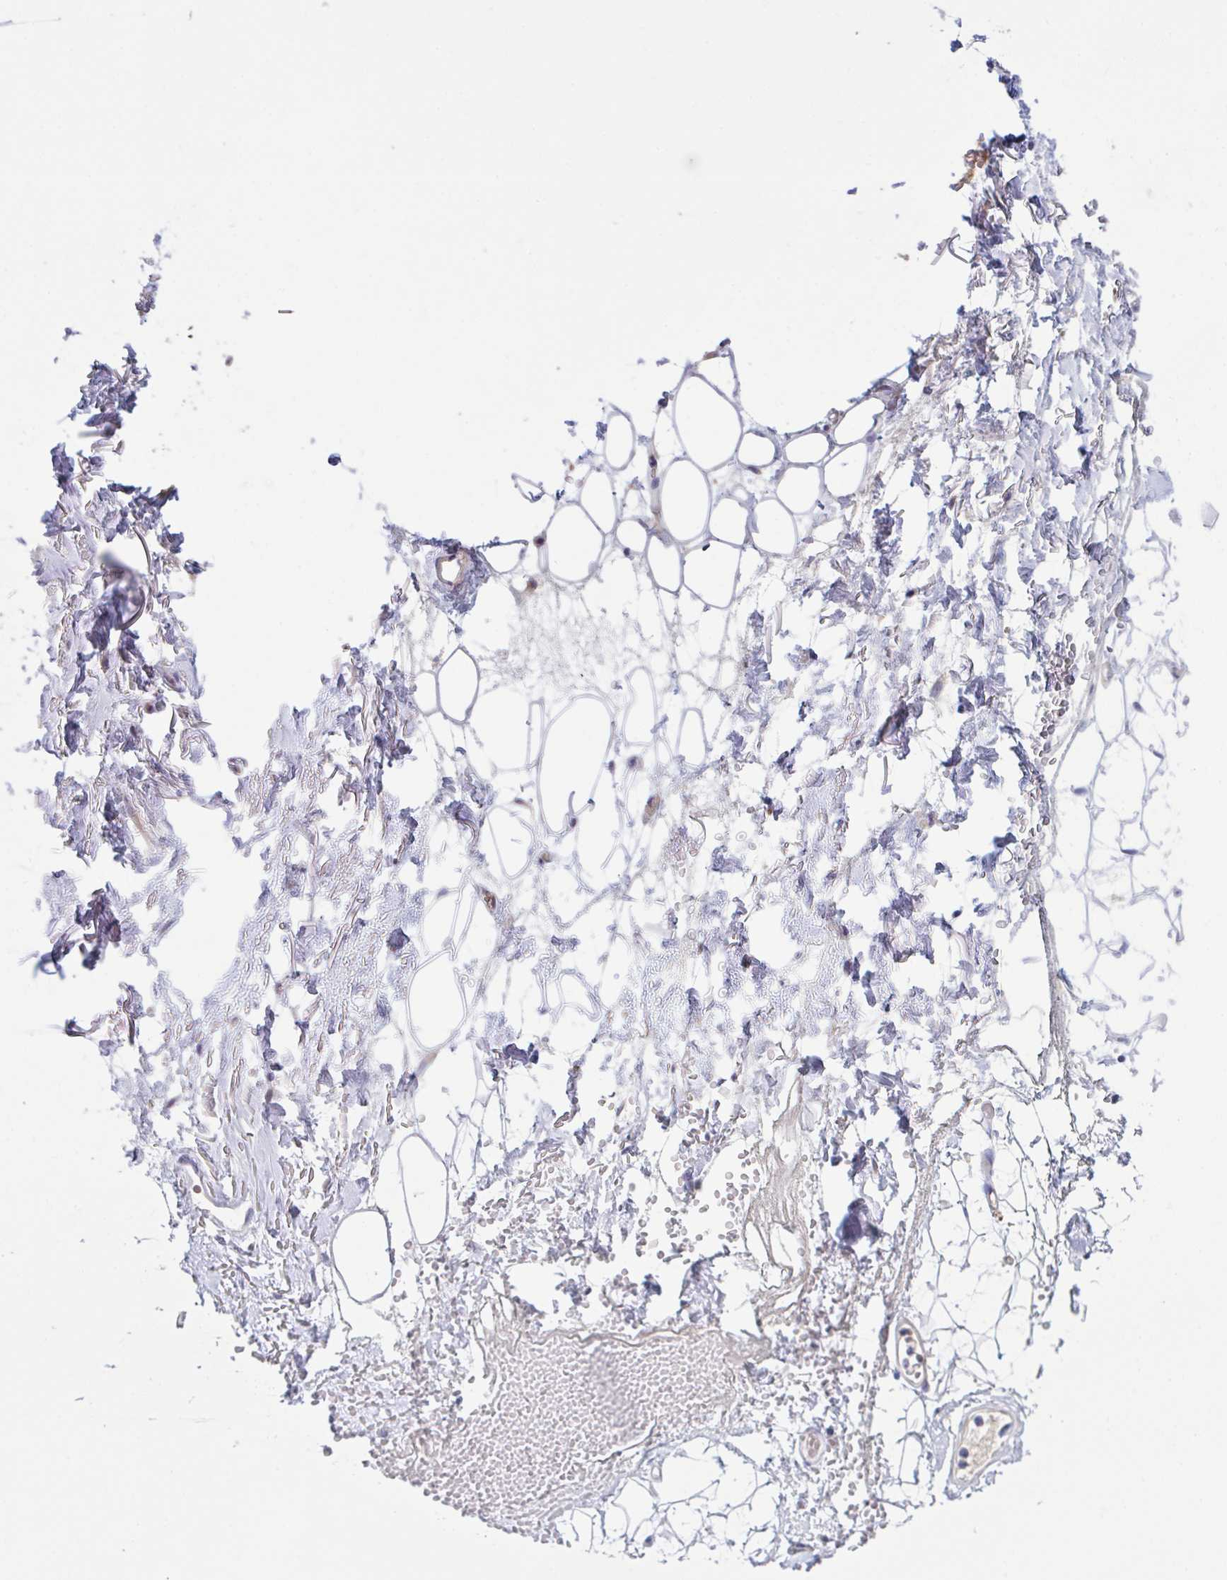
{"staining": {"intensity": "negative", "quantity": "none", "location": "none"}, "tissue": "adipose tissue", "cell_type": "Adipocytes", "image_type": "normal", "snomed": [{"axis": "morphology", "description": "Normal tissue, NOS"}, {"axis": "topography", "description": "Anal"}, {"axis": "topography", "description": "Peripheral nerve tissue"}], "caption": "This photomicrograph is of benign adipose tissue stained with IHC to label a protein in brown with the nuclei are counter-stained blue. There is no positivity in adipocytes.", "gene": "MS4A14", "patient": {"sex": "male", "age": 78}}